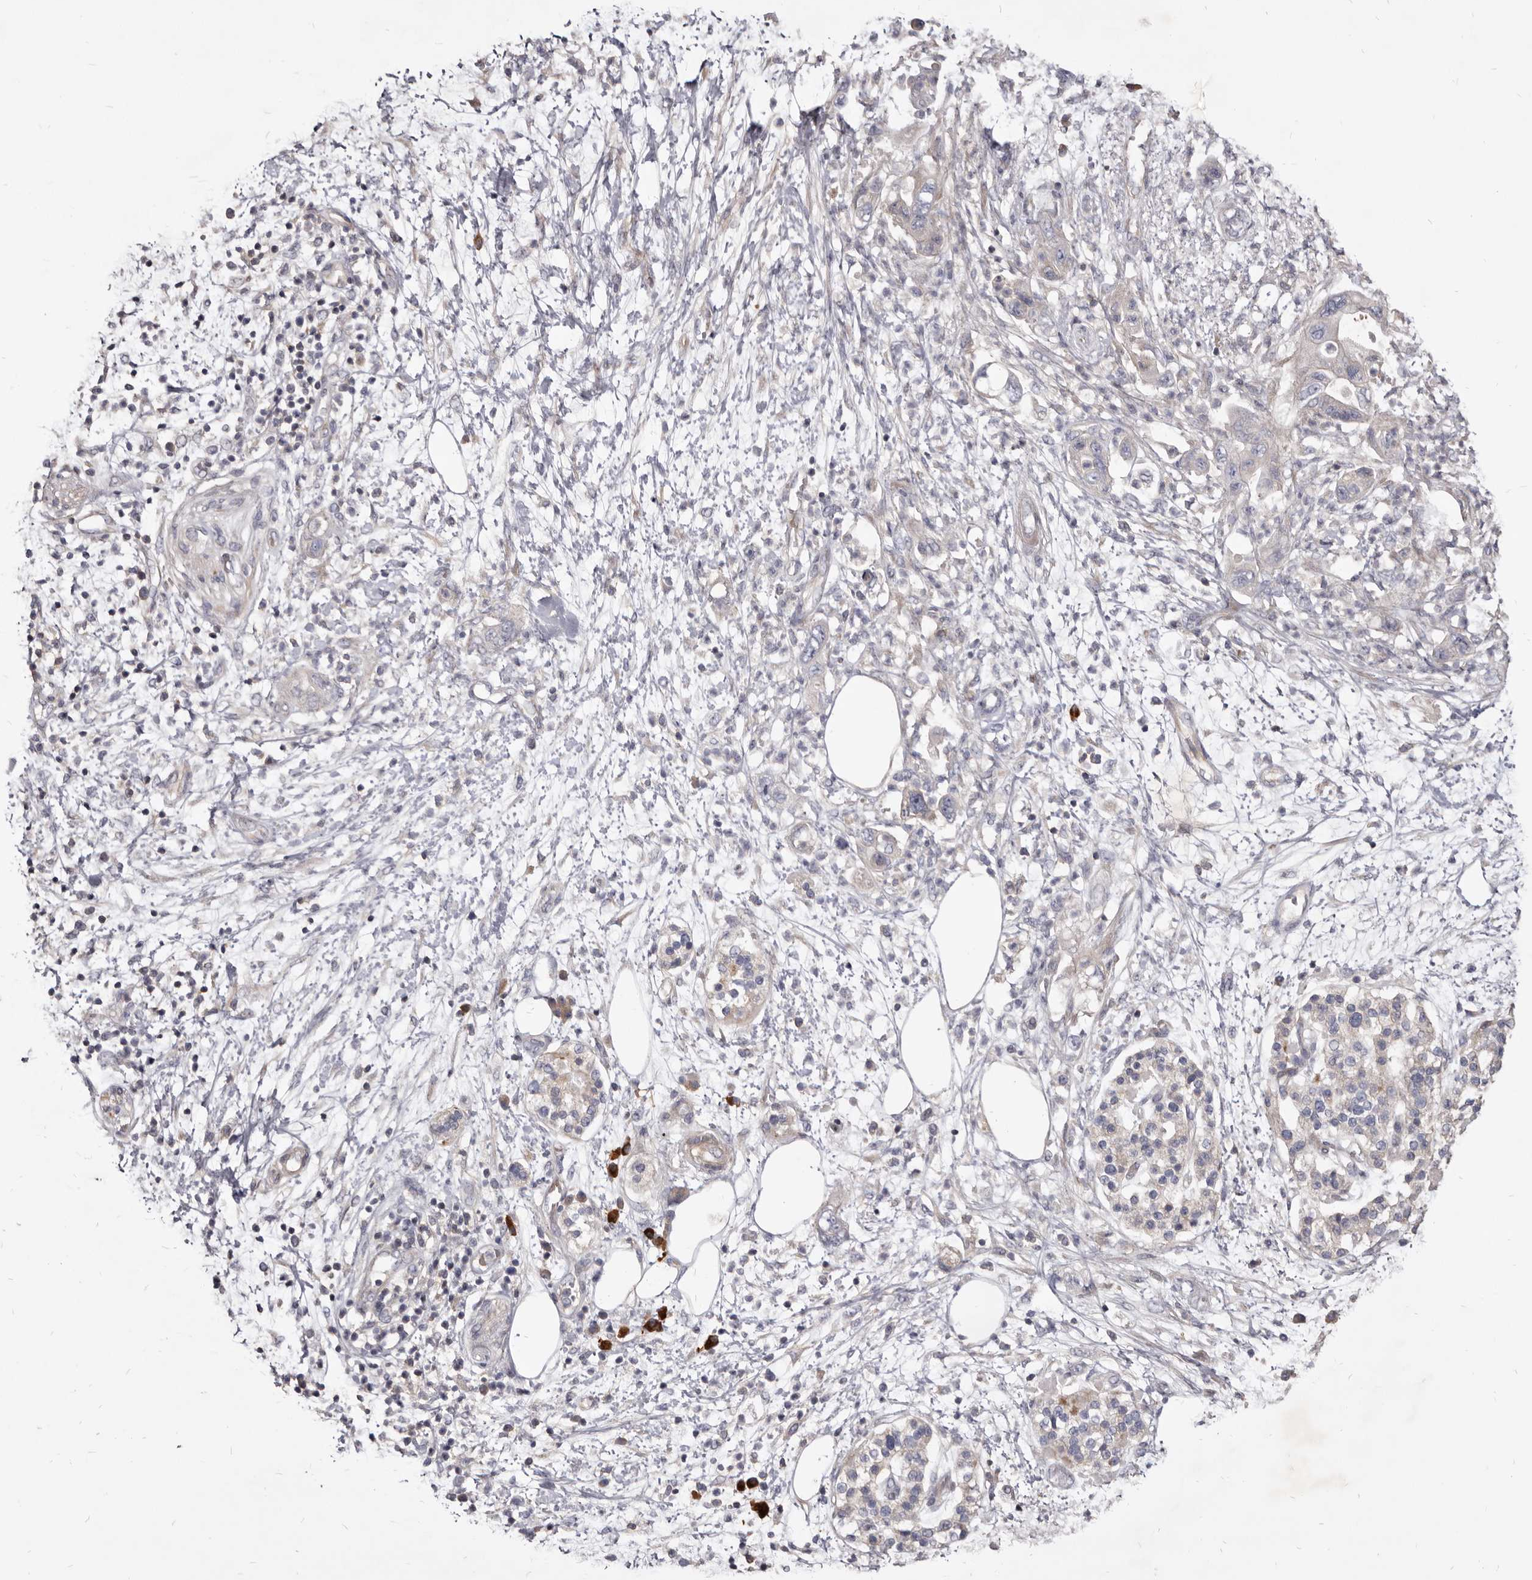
{"staining": {"intensity": "negative", "quantity": "none", "location": "none"}, "tissue": "pancreatic cancer", "cell_type": "Tumor cells", "image_type": "cancer", "snomed": [{"axis": "morphology", "description": "Adenocarcinoma, NOS"}, {"axis": "topography", "description": "Pancreas"}], "caption": "A high-resolution photomicrograph shows immunohistochemistry staining of pancreatic cancer (adenocarcinoma), which reveals no significant expression in tumor cells.", "gene": "FAS", "patient": {"sex": "female", "age": 73}}